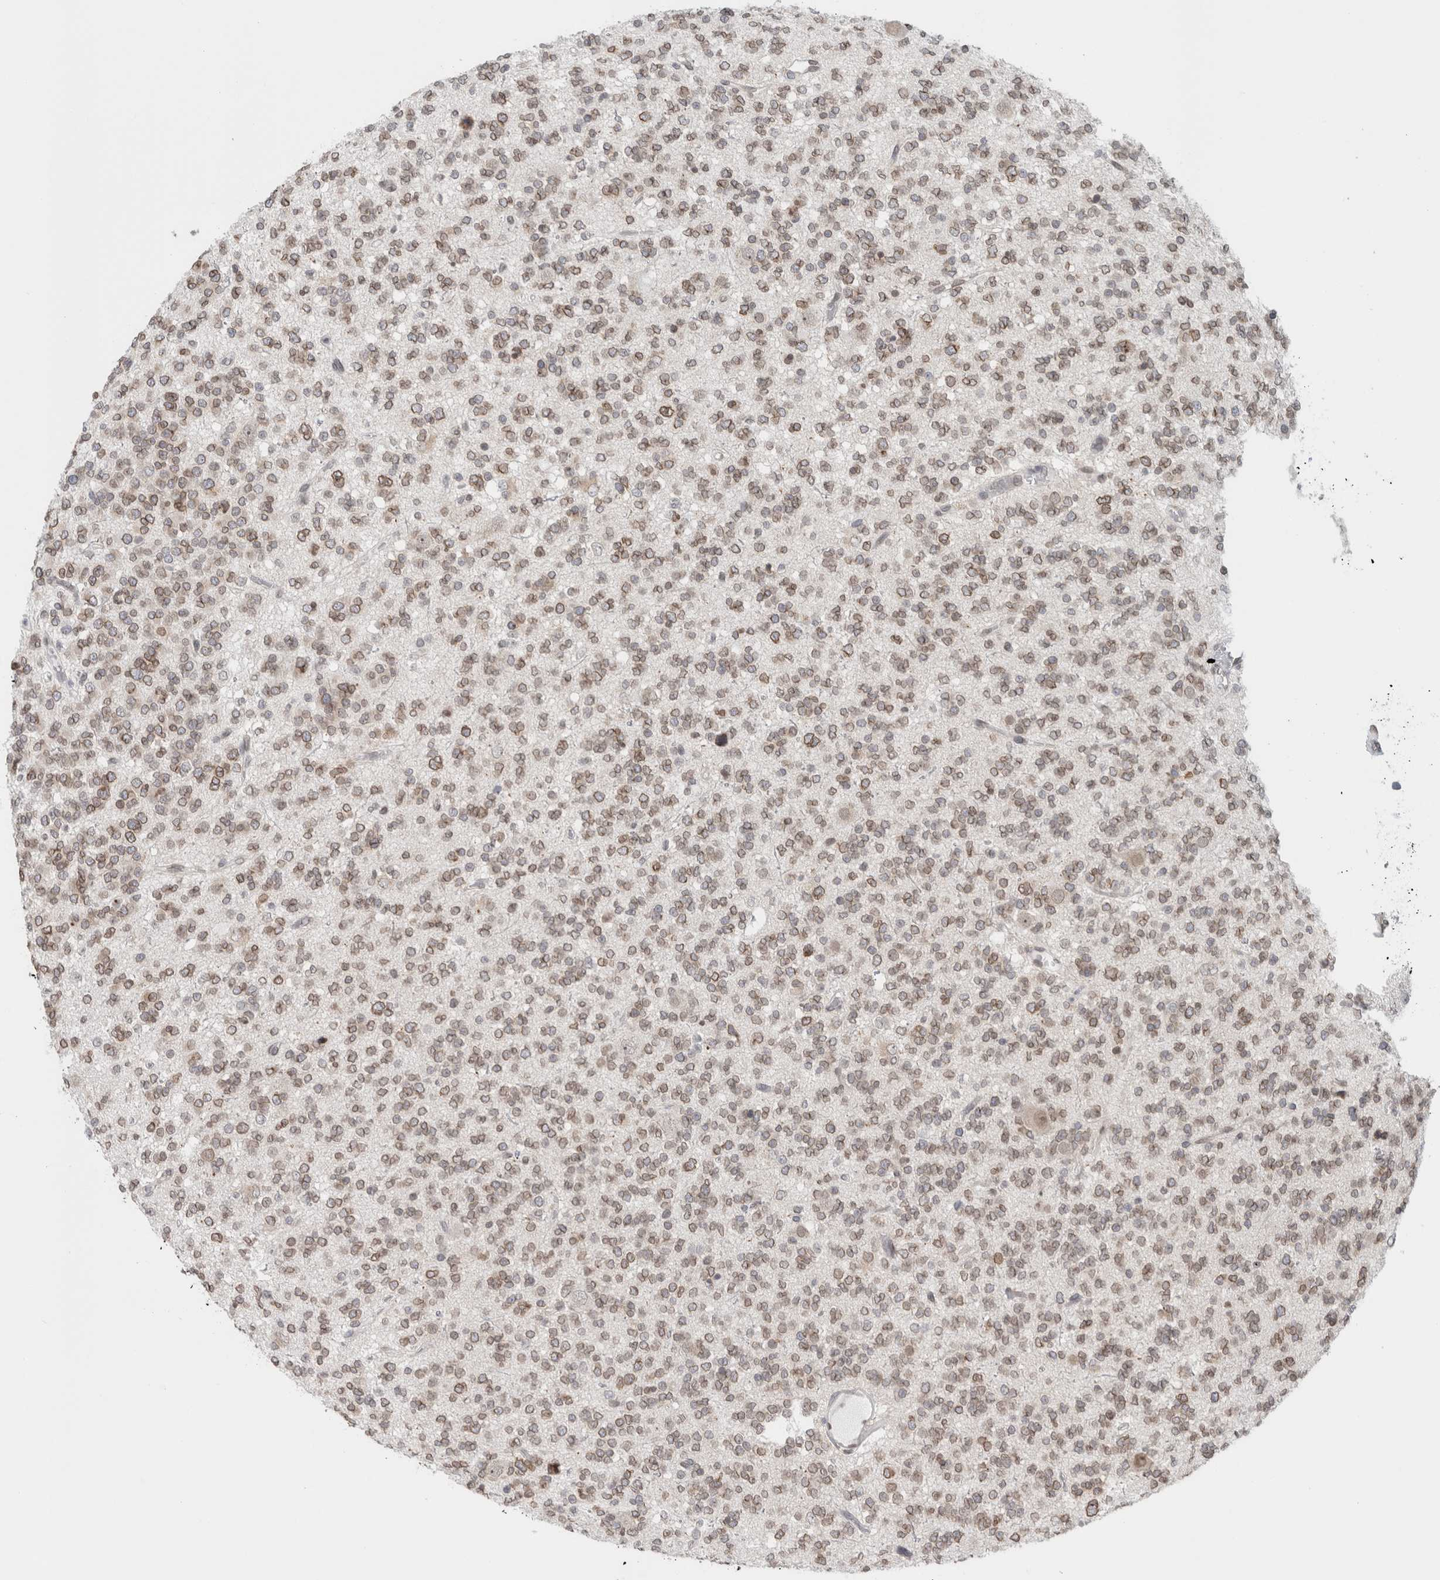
{"staining": {"intensity": "moderate", "quantity": ">75%", "location": "cytoplasmic/membranous,nuclear"}, "tissue": "glioma", "cell_type": "Tumor cells", "image_type": "cancer", "snomed": [{"axis": "morphology", "description": "Glioma, malignant, Low grade"}, {"axis": "topography", "description": "Brain"}], "caption": "About >75% of tumor cells in glioma display moderate cytoplasmic/membranous and nuclear protein staining as visualized by brown immunohistochemical staining.", "gene": "RBMX2", "patient": {"sex": "male", "age": 38}}